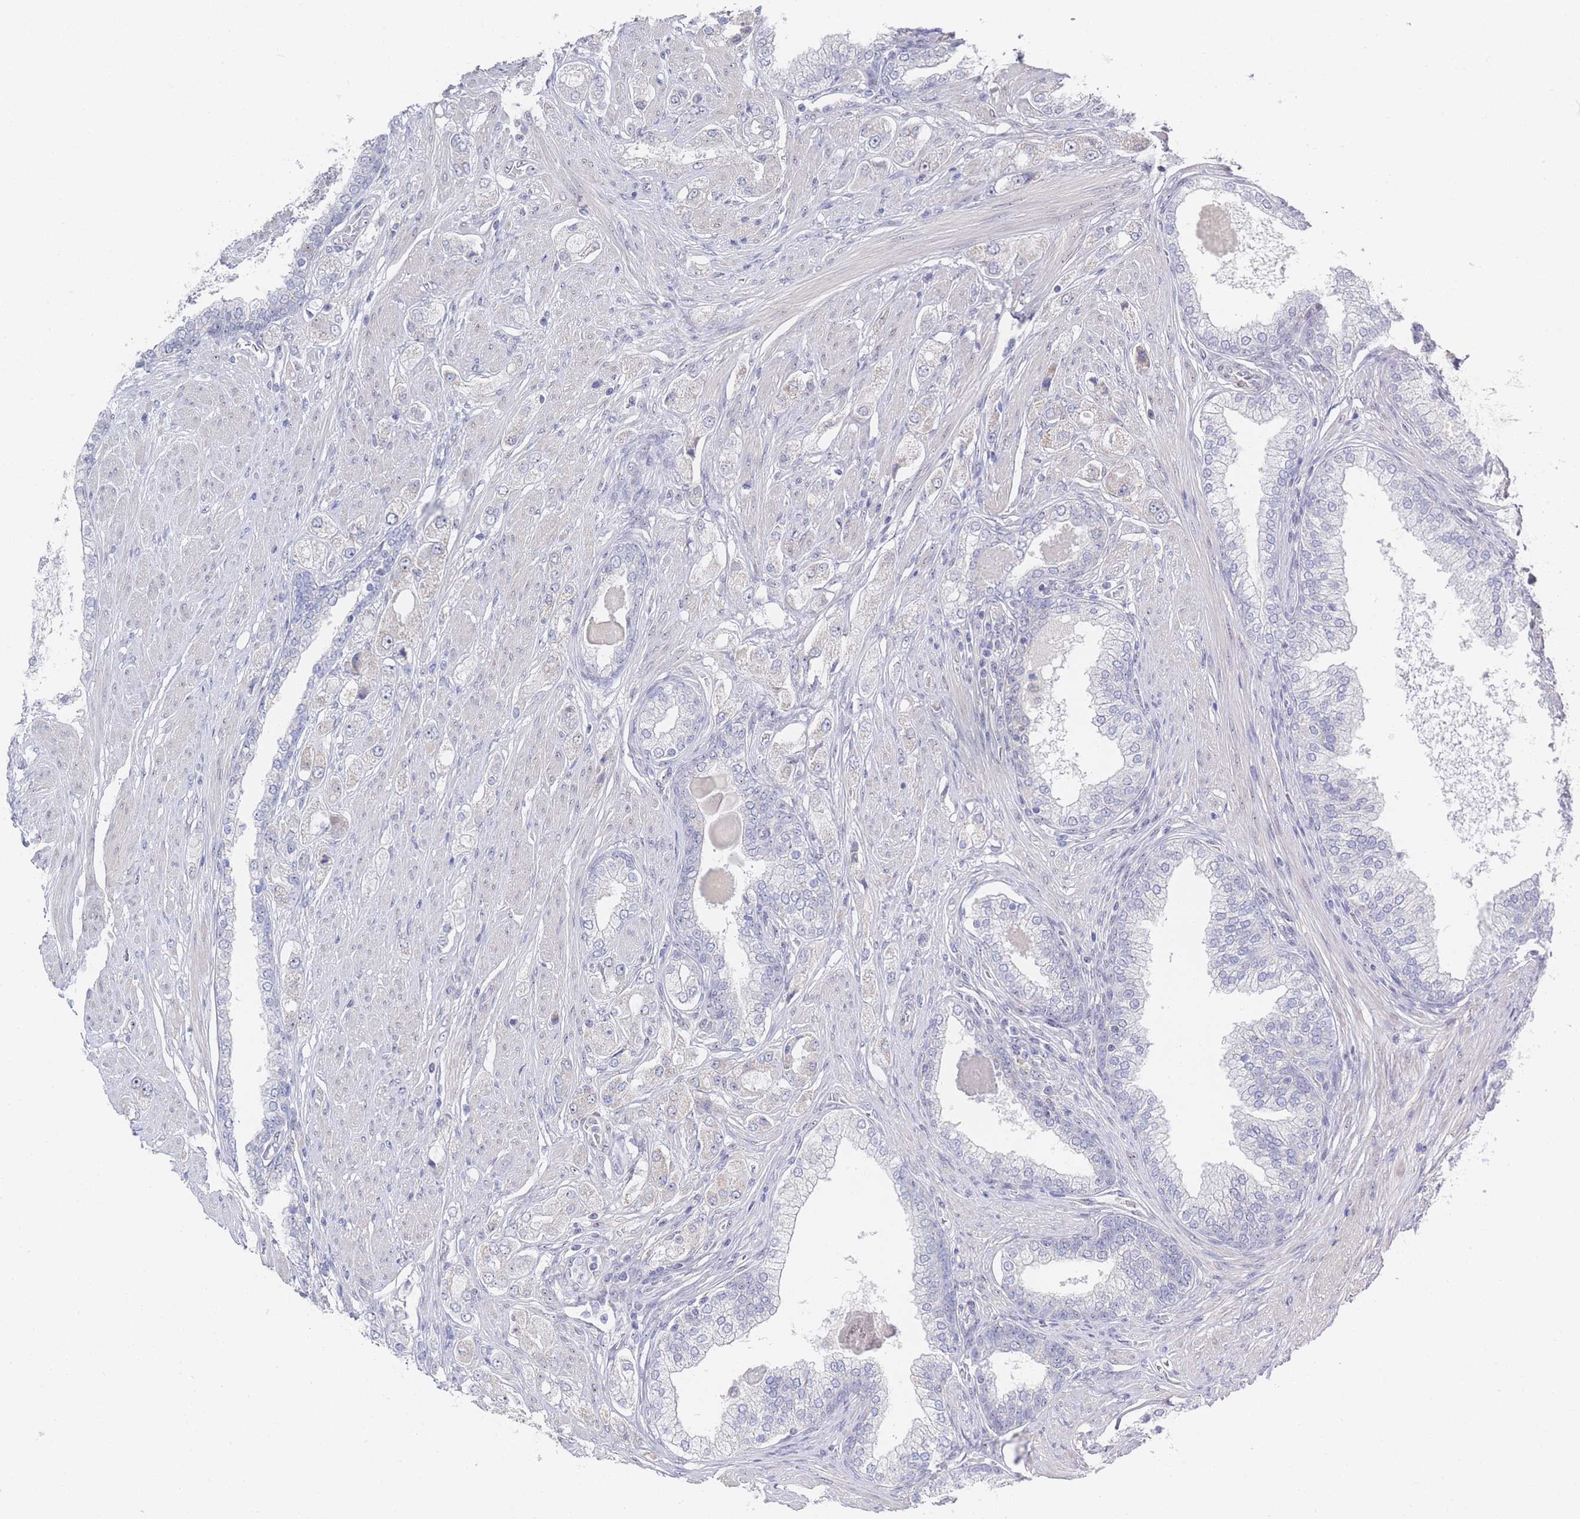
{"staining": {"intensity": "negative", "quantity": "none", "location": "none"}, "tissue": "prostate cancer", "cell_type": "Tumor cells", "image_type": "cancer", "snomed": [{"axis": "morphology", "description": "Adenocarcinoma, High grade"}, {"axis": "topography", "description": "Prostate"}], "caption": "High power microscopy micrograph of an IHC micrograph of prostate cancer (adenocarcinoma (high-grade)), revealing no significant expression in tumor cells. Nuclei are stained in blue.", "gene": "ZNF142", "patient": {"sex": "male", "age": 68}}